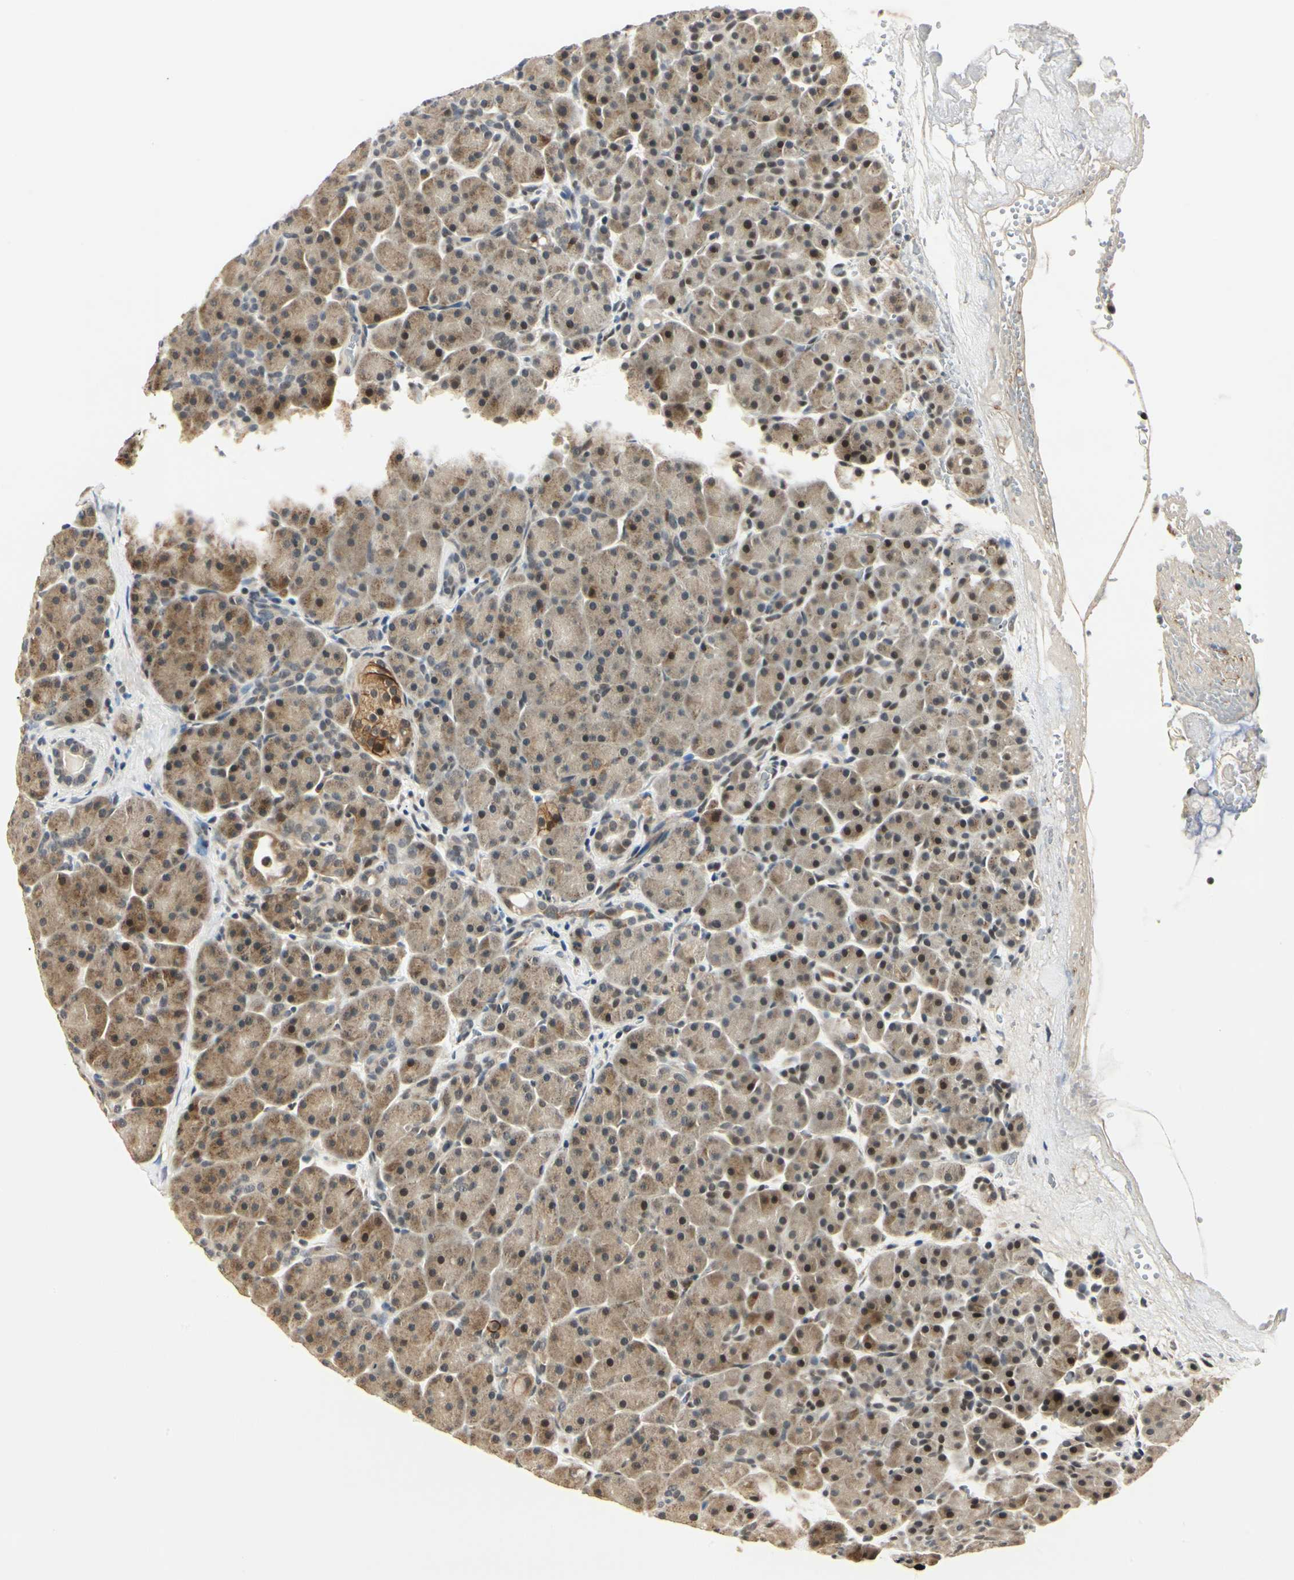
{"staining": {"intensity": "weak", "quantity": "25%-75%", "location": "cytoplasmic/membranous"}, "tissue": "pancreas", "cell_type": "Exocrine glandular cells", "image_type": "normal", "snomed": [{"axis": "morphology", "description": "Normal tissue, NOS"}, {"axis": "topography", "description": "Pancreas"}], "caption": "This histopathology image shows immunohistochemistry (IHC) staining of normal pancreas, with low weak cytoplasmic/membranous staining in approximately 25%-75% of exocrine glandular cells.", "gene": "PDK2", "patient": {"sex": "male", "age": 66}}